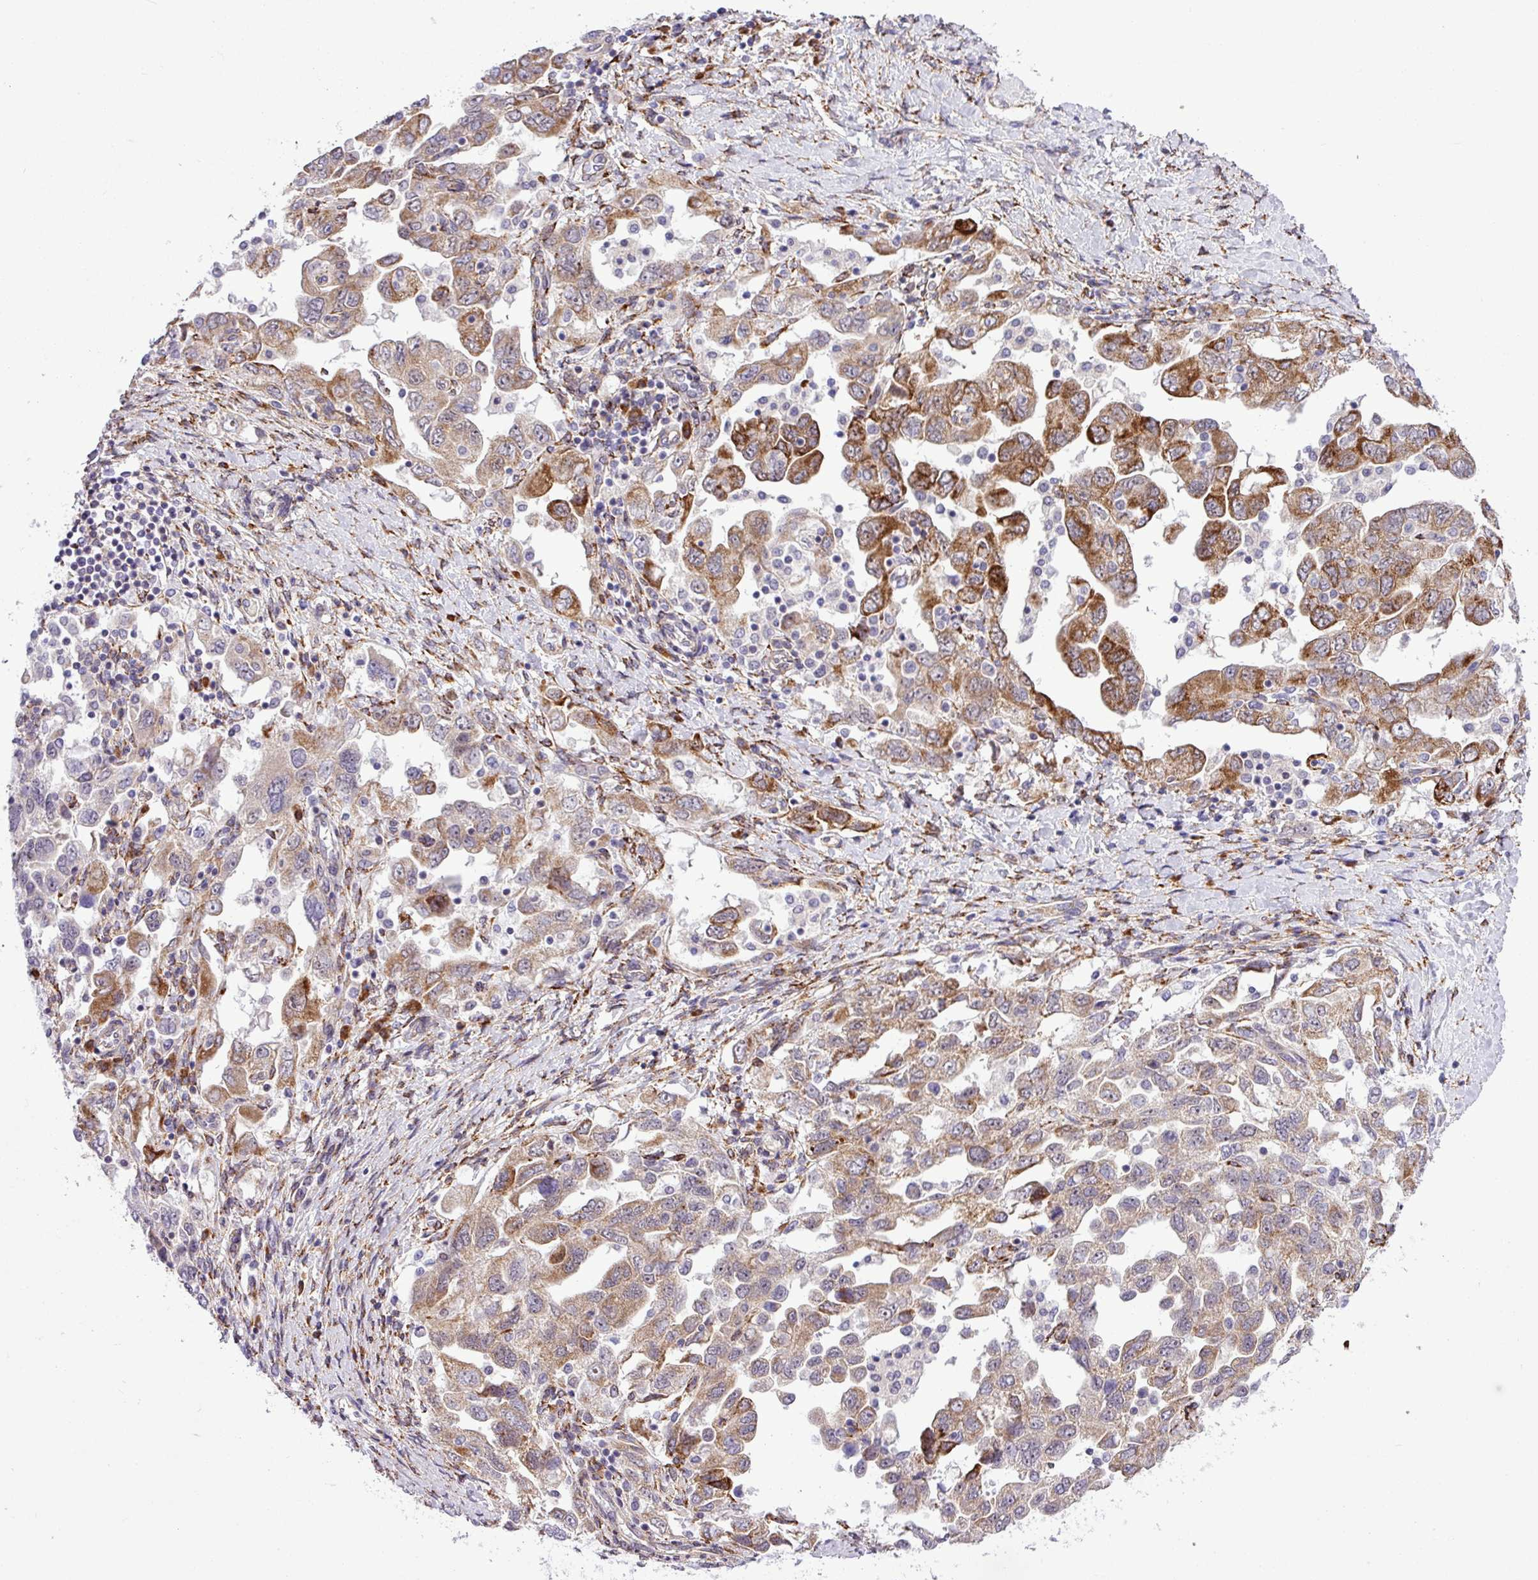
{"staining": {"intensity": "moderate", "quantity": "25%-75%", "location": "cytoplasmic/membranous"}, "tissue": "ovarian cancer", "cell_type": "Tumor cells", "image_type": "cancer", "snomed": [{"axis": "morphology", "description": "Carcinoma, NOS"}, {"axis": "morphology", "description": "Cystadenocarcinoma, serous, NOS"}, {"axis": "topography", "description": "Ovary"}], "caption": "Protein analysis of ovarian cancer (carcinoma) tissue shows moderate cytoplasmic/membranous staining in approximately 25%-75% of tumor cells.", "gene": "CFAP97", "patient": {"sex": "female", "age": 69}}